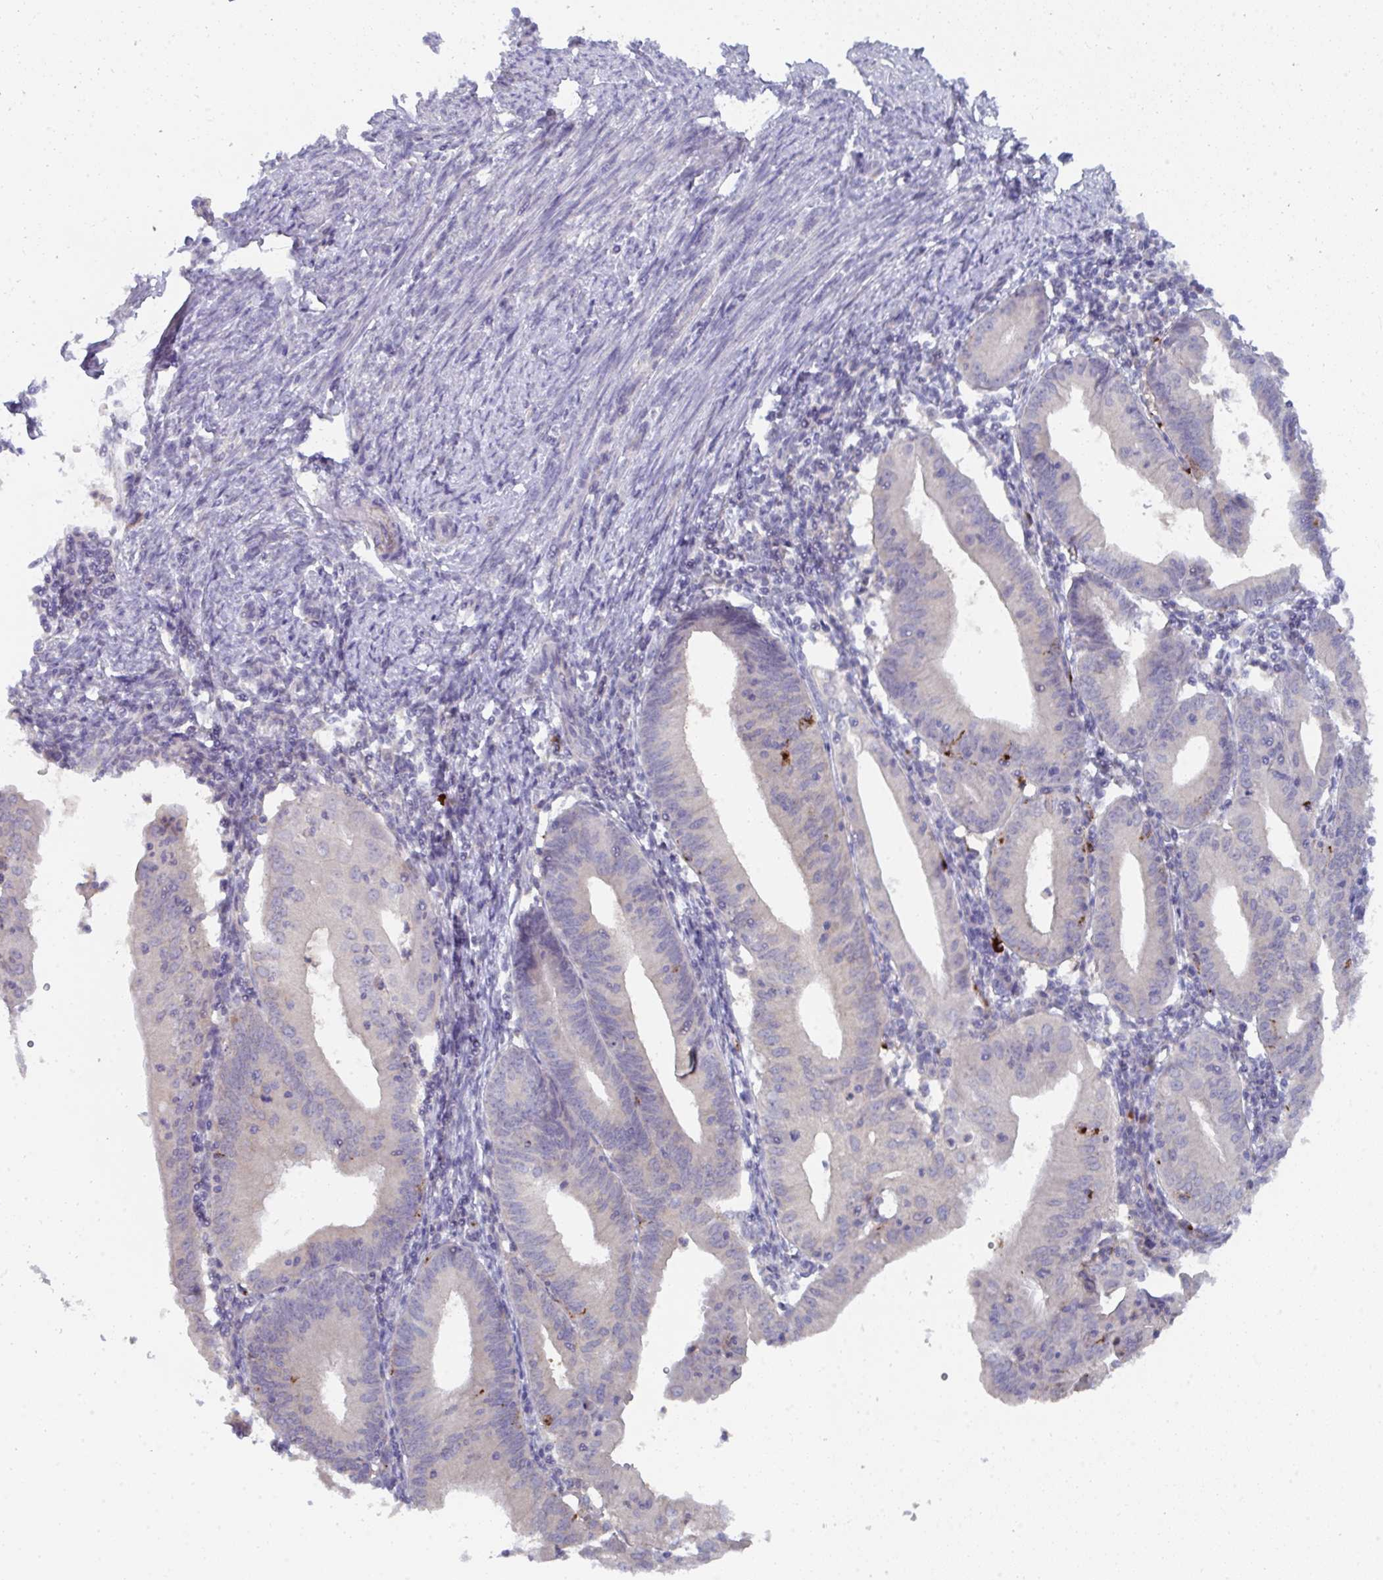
{"staining": {"intensity": "negative", "quantity": "none", "location": "none"}, "tissue": "endometrial cancer", "cell_type": "Tumor cells", "image_type": "cancer", "snomed": [{"axis": "morphology", "description": "Adenocarcinoma, NOS"}, {"axis": "topography", "description": "Endometrium"}], "caption": "Endometrial cancer (adenocarcinoma) was stained to show a protein in brown. There is no significant positivity in tumor cells.", "gene": "KCNK5", "patient": {"sex": "female", "age": 60}}